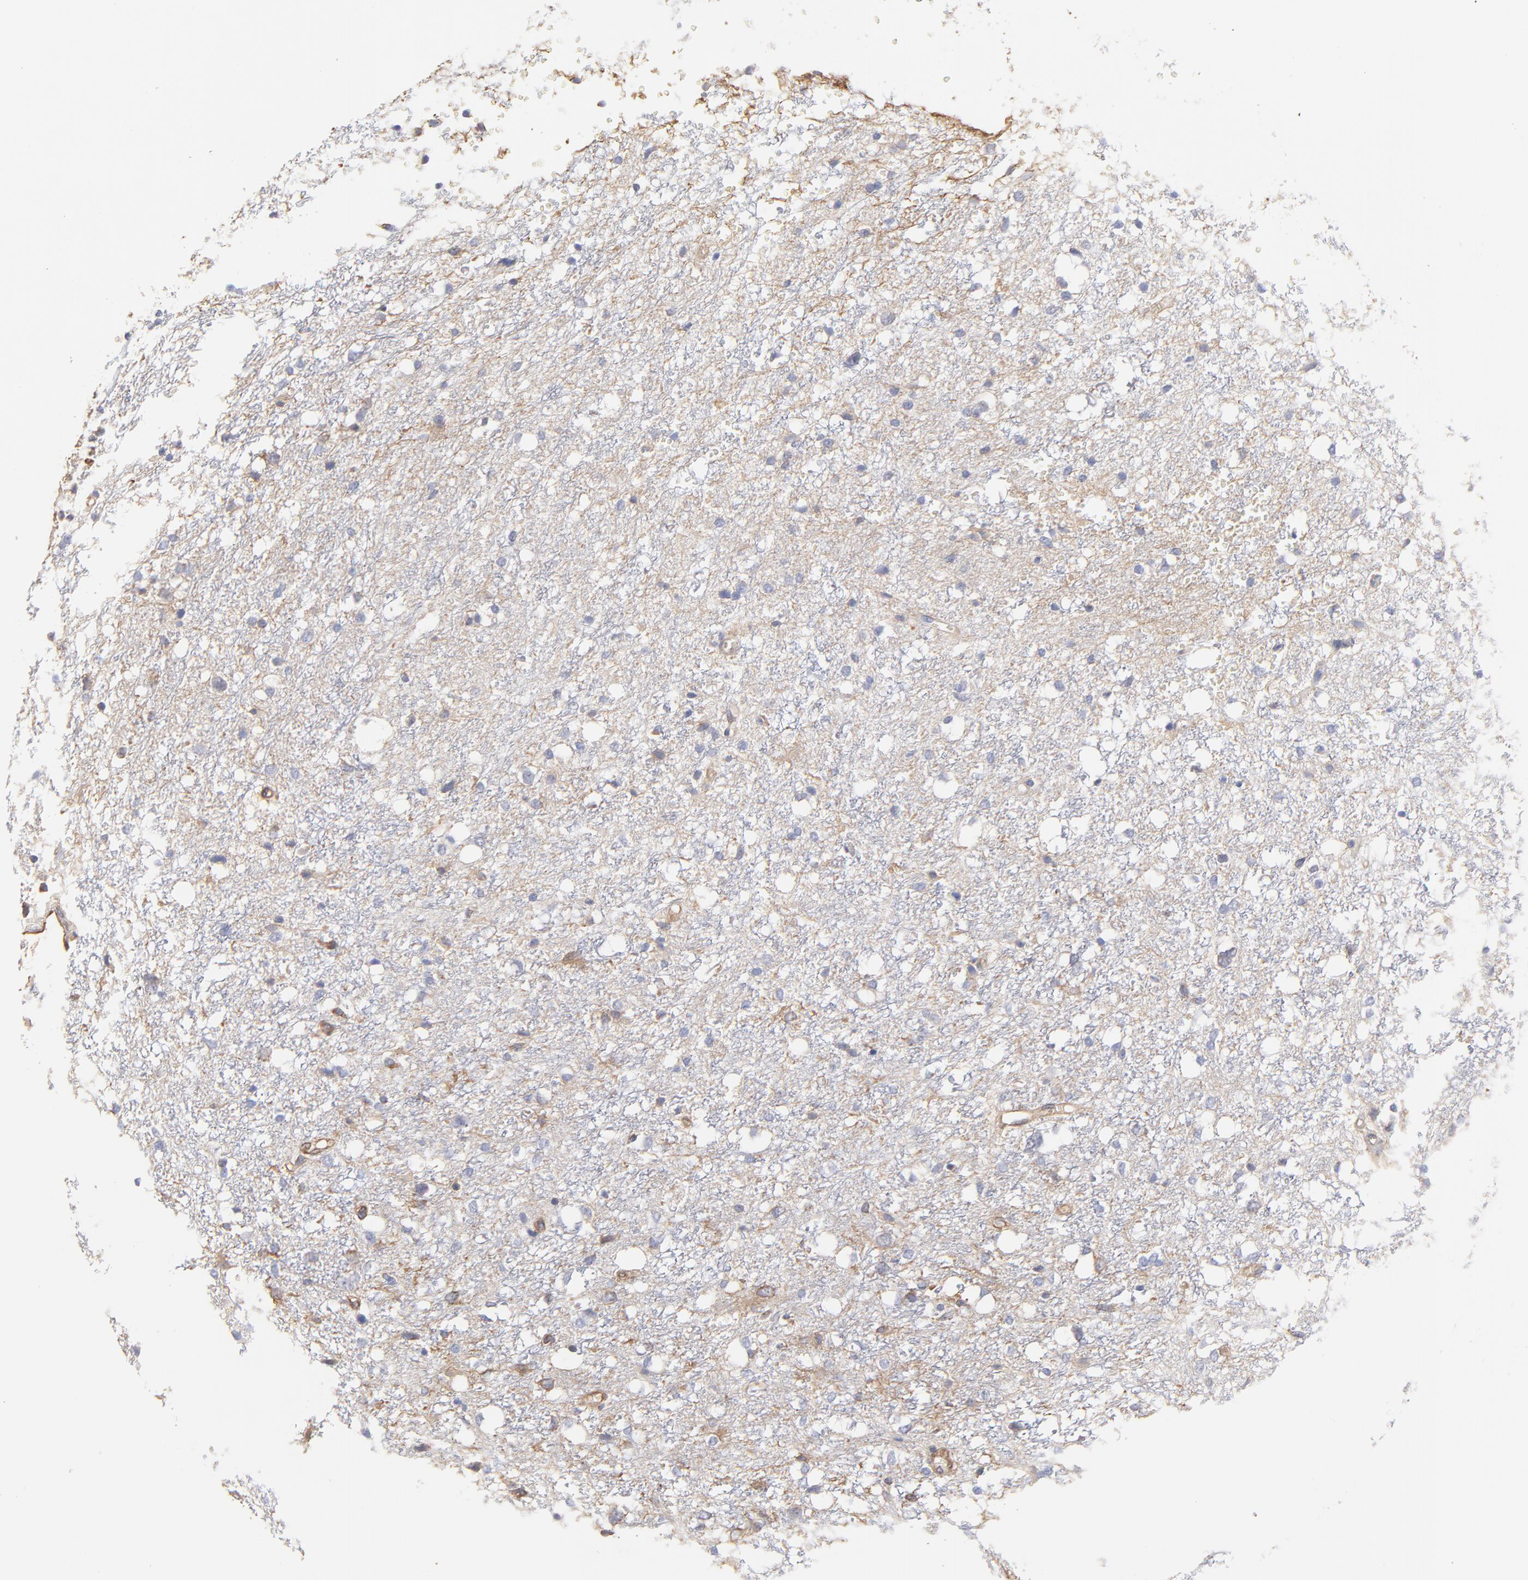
{"staining": {"intensity": "weak", "quantity": "<25%", "location": "cytoplasmic/membranous,nuclear"}, "tissue": "glioma", "cell_type": "Tumor cells", "image_type": "cancer", "snomed": [{"axis": "morphology", "description": "Glioma, malignant, High grade"}, {"axis": "topography", "description": "Brain"}], "caption": "Immunohistochemical staining of malignant glioma (high-grade) reveals no significant expression in tumor cells. The staining was performed using DAB (3,3'-diaminobenzidine) to visualize the protein expression in brown, while the nuclei were stained in blue with hematoxylin (Magnification: 20x).", "gene": "LRCH2", "patient": {"sex": "female", "age": 59}}